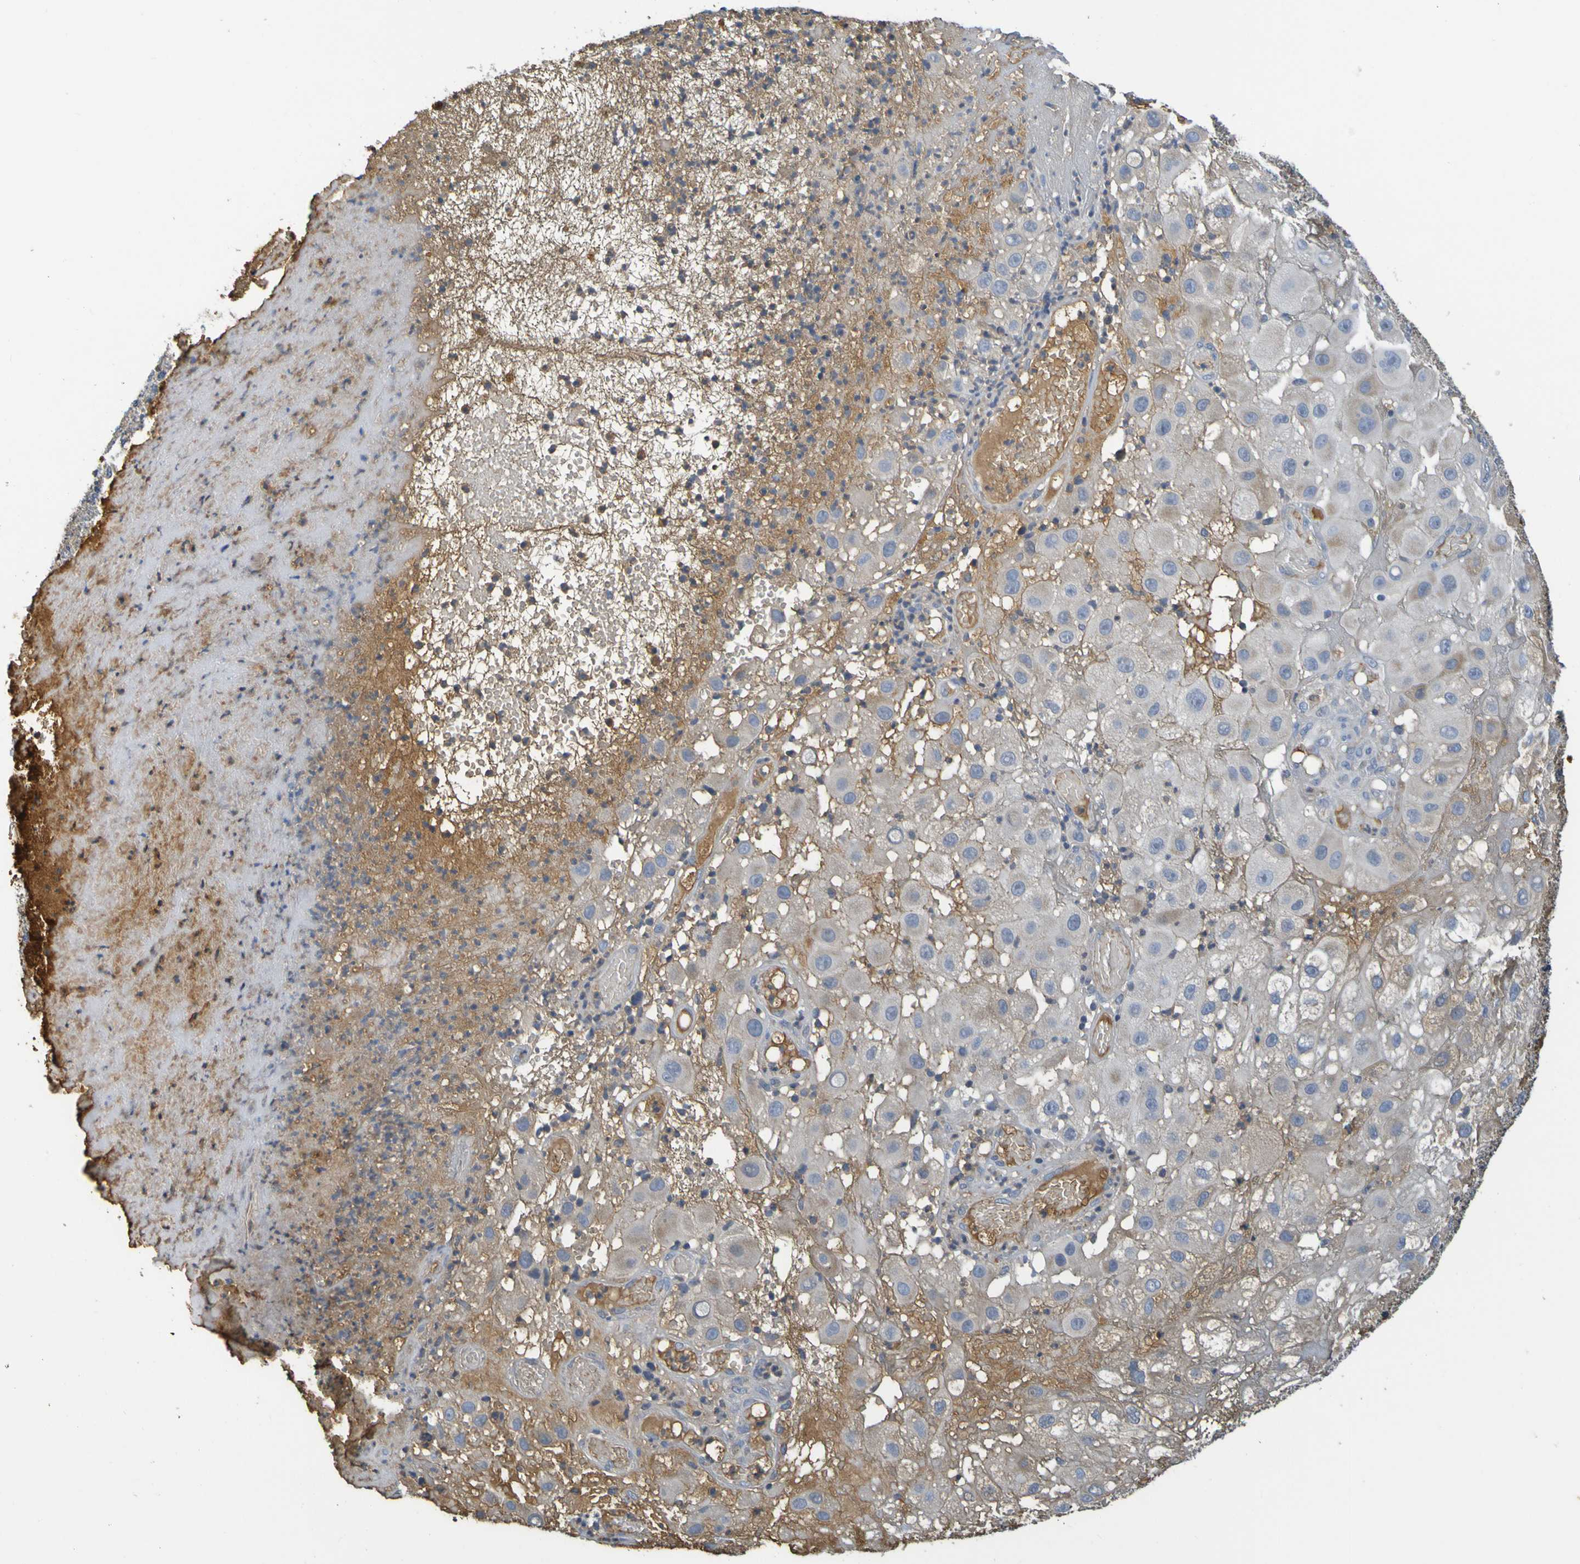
{"staining": {"intensity": "negative", "quantity": "none", "location": "none"}, "tissue": "melanoma", "cell_type": "Tumor cells", "image_type": "cancer", "snomed": [{"axis": "morphology", "description": "Malignant melanoma, NOS"}, {"axis": "topography", "description": "Skin"}], "caption": "High power microscopy photomicrograph of an IHC micrograph of malignant melanoma, revealing no significant staining in tumor cells.", "gene": "C1QA", "patient": {"sex": "female", "age": 81}}